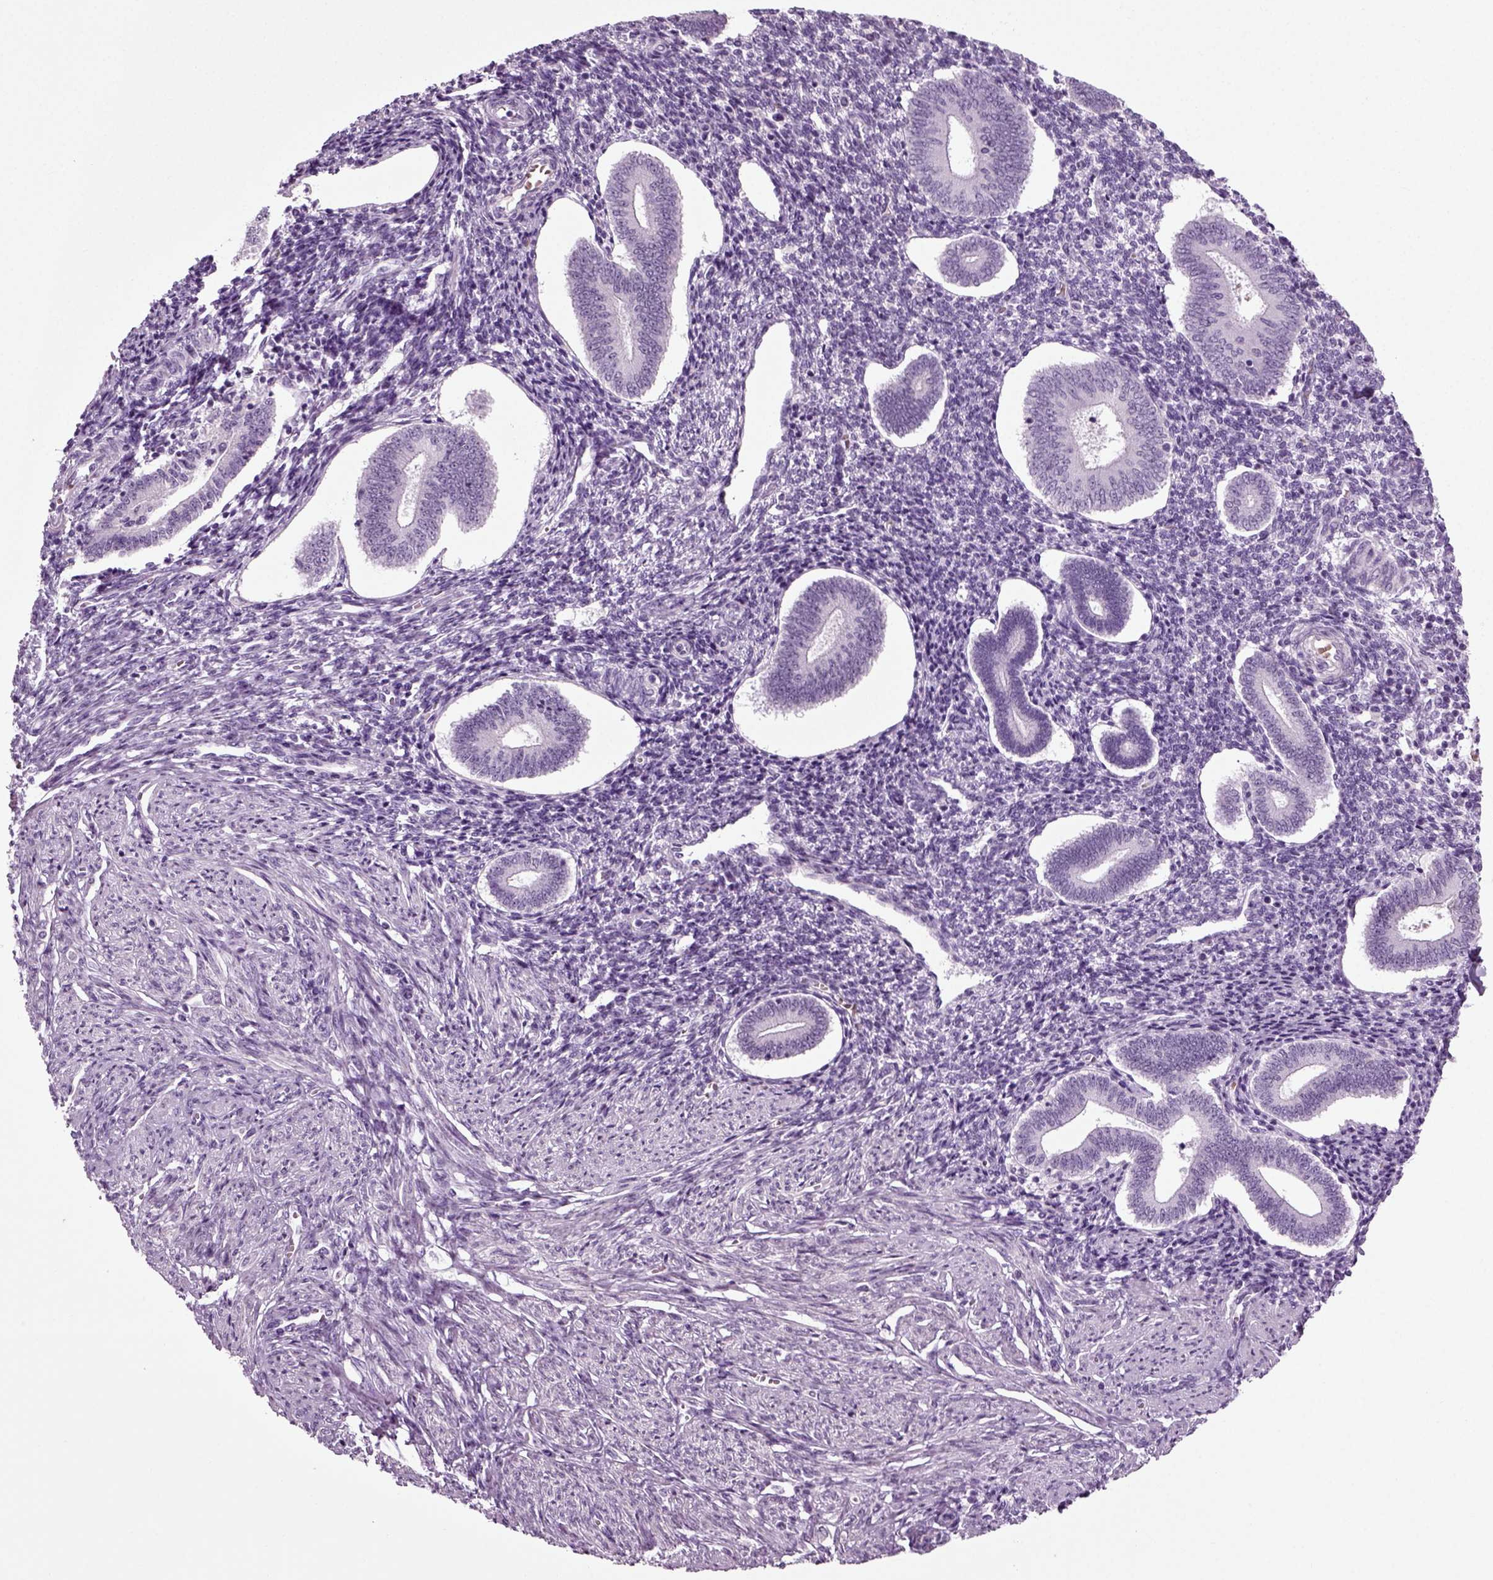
{"staining": {"intensity": "negative", "quantity": "none", "location": "none"}, "tissue": "endometrium", "cell_type": "Cells in endometrial stroma", "image_type": "normal", "snomed": [{"axis": "morphology", "description": "Normal tissue, NOS"}, {"axis": "topography", "description": "Endometrium"}], "caption": "Cells in endometrial stroma show no significant protein positivity in benign endometrium.", "gene": "ZC2HC1C", "patient": {"sex": "female", "age": 40}}